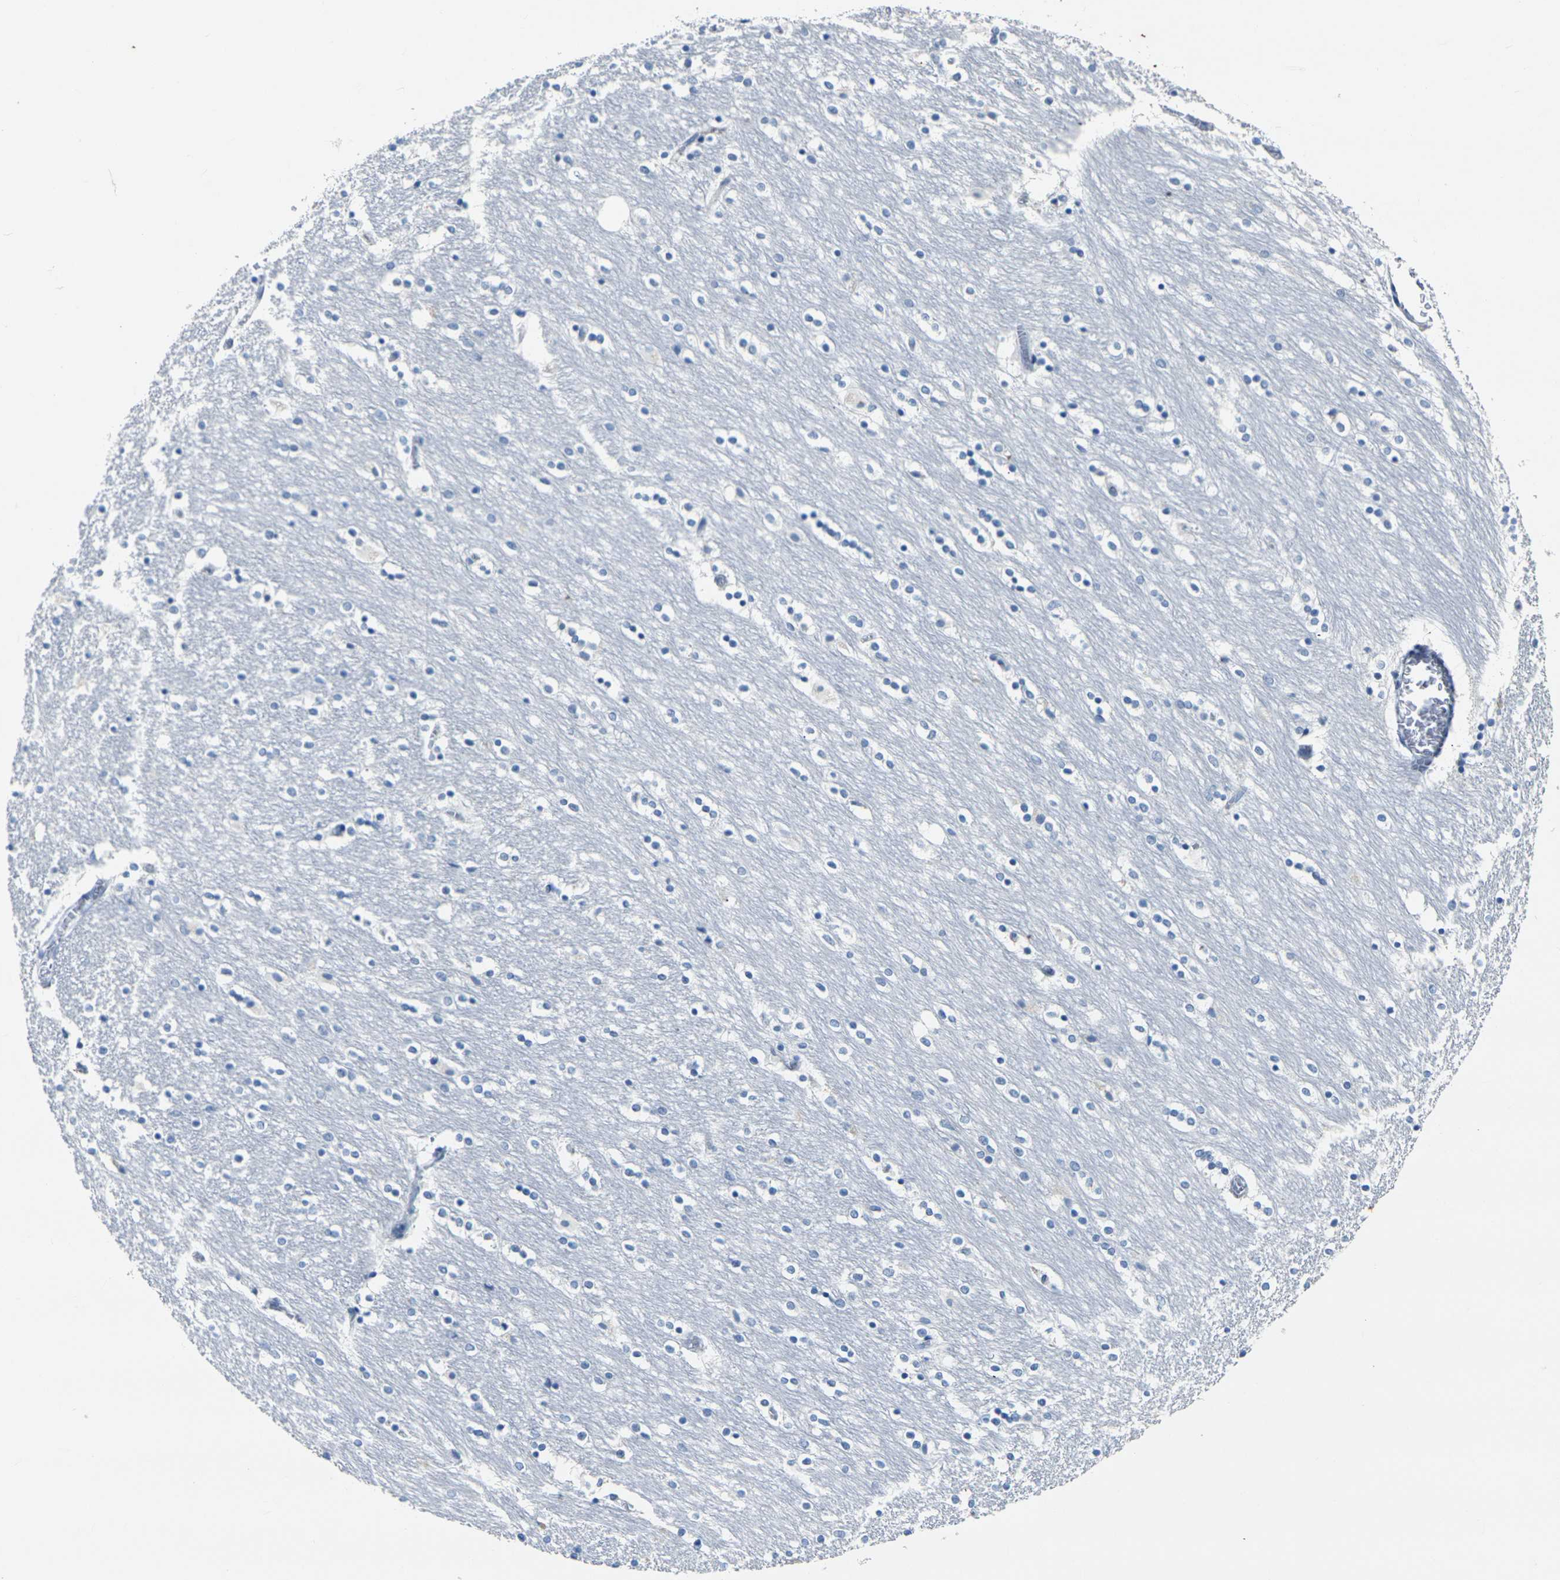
{"staining": {"intensity": "negative", "quantity": "none", "location": "none"}, "tissue": "caudate", "cell_type": "Glial cells", "image_type": "normal", "snomed": [{"axis": "morphology", "description": "Normal tissue, NOS"}, {"axis": "topography", "description": "Lateral ventricle wall"}], "caption": "This is a histopathology image of IHC staining of normal caudate, which shows no positivity in glial cells.", "gene": "CLDN7", "patient": {"sex": "female", "age": 54}}